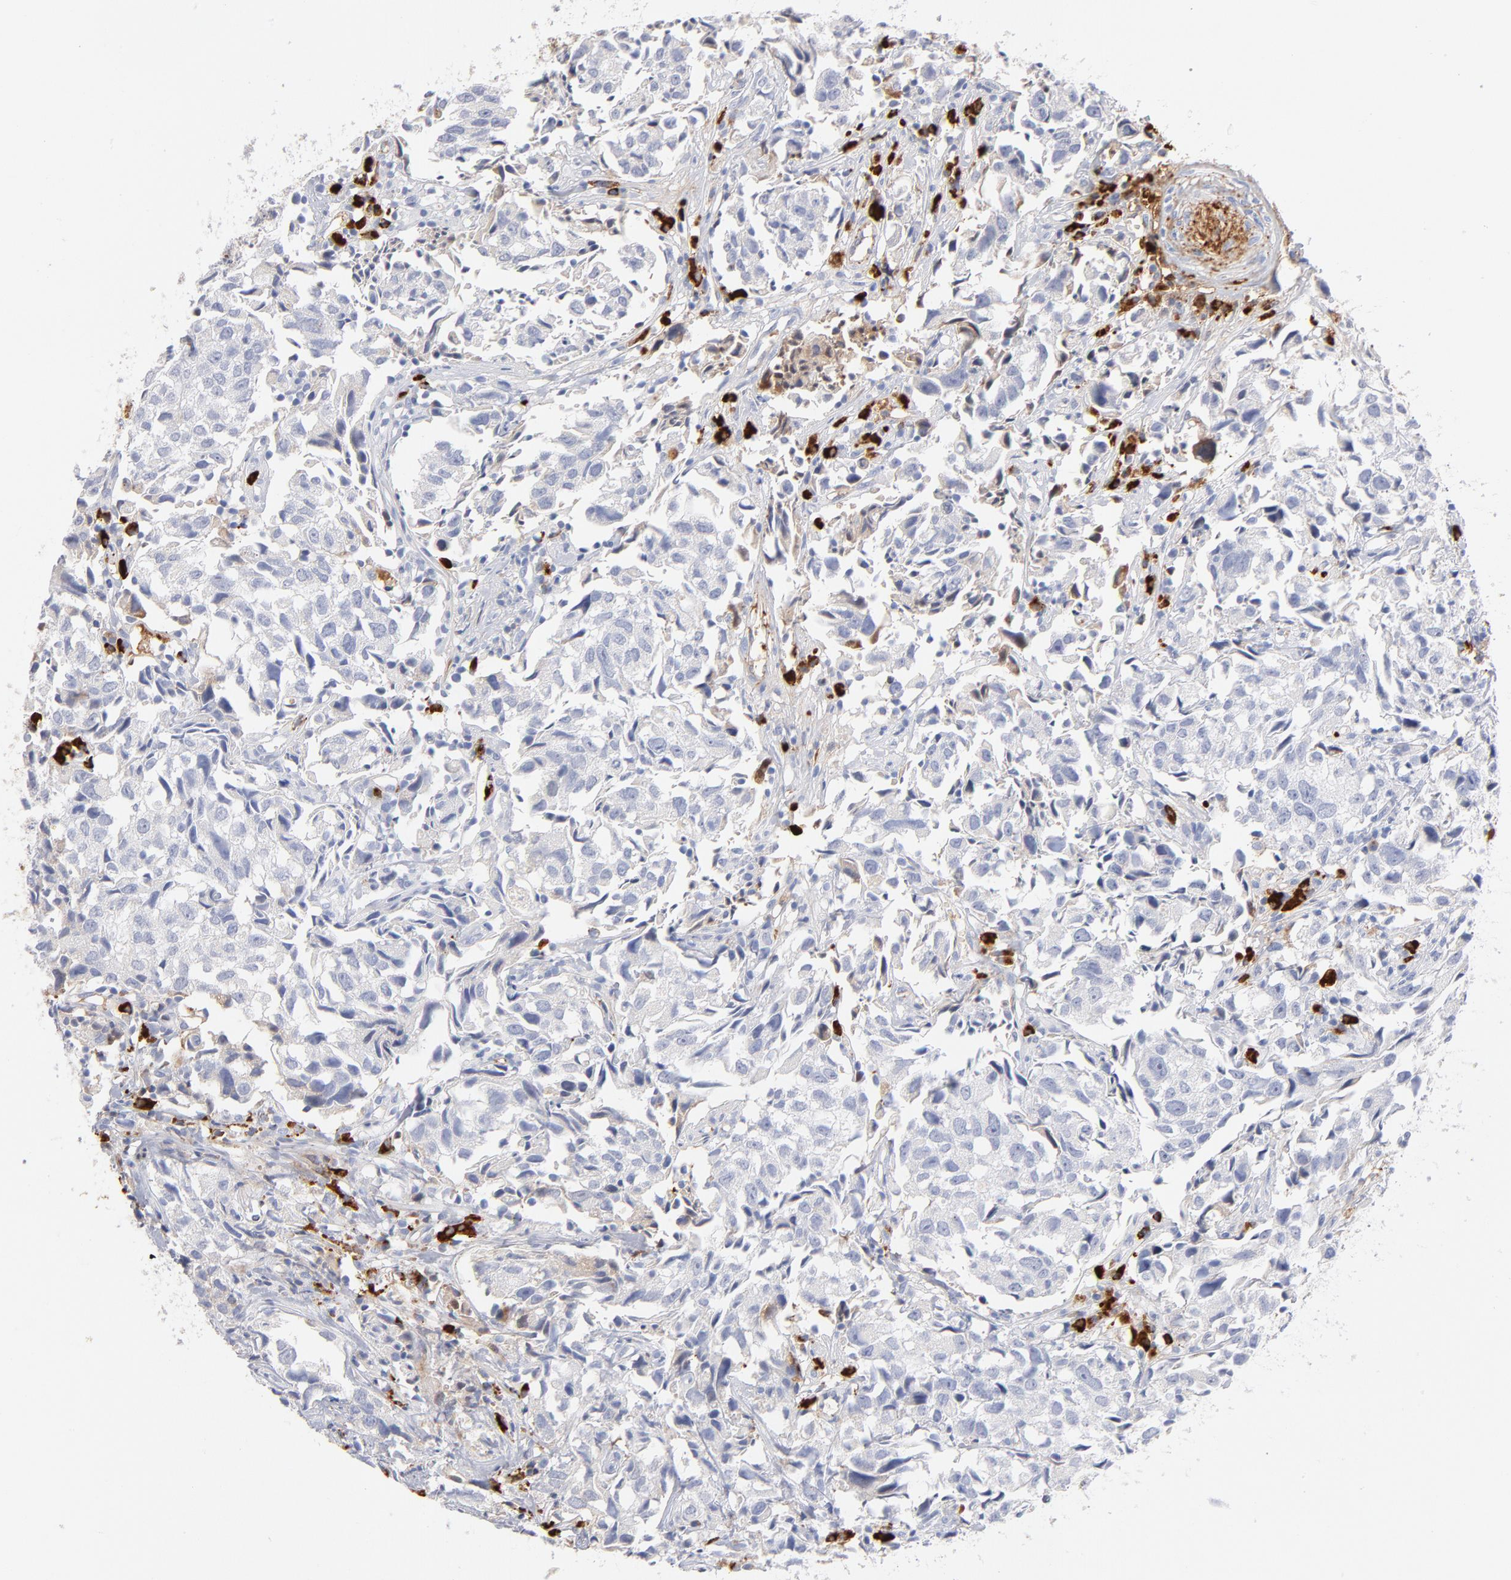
{"staining": {"intensity": "negative", "quantity": "none", "location": "none"}, "tissue": "urothelial cancer", "cell_type": "Tumor cells", "image_type": "cancer", "snomed": [{"axis": "morphology", "description": "Urothelial carcinoma, High grade"}, {"axis": "topography", "description": "Urinary bladder"}], "caption": "An IHC histopathology image of urothelial carcinoma (high-grade) is shown. There is no staining in tumor cells of urothelial carcinoma (high-grade).", "gene": "PLAT", "patient": {"sex": "female", "age": 75}}